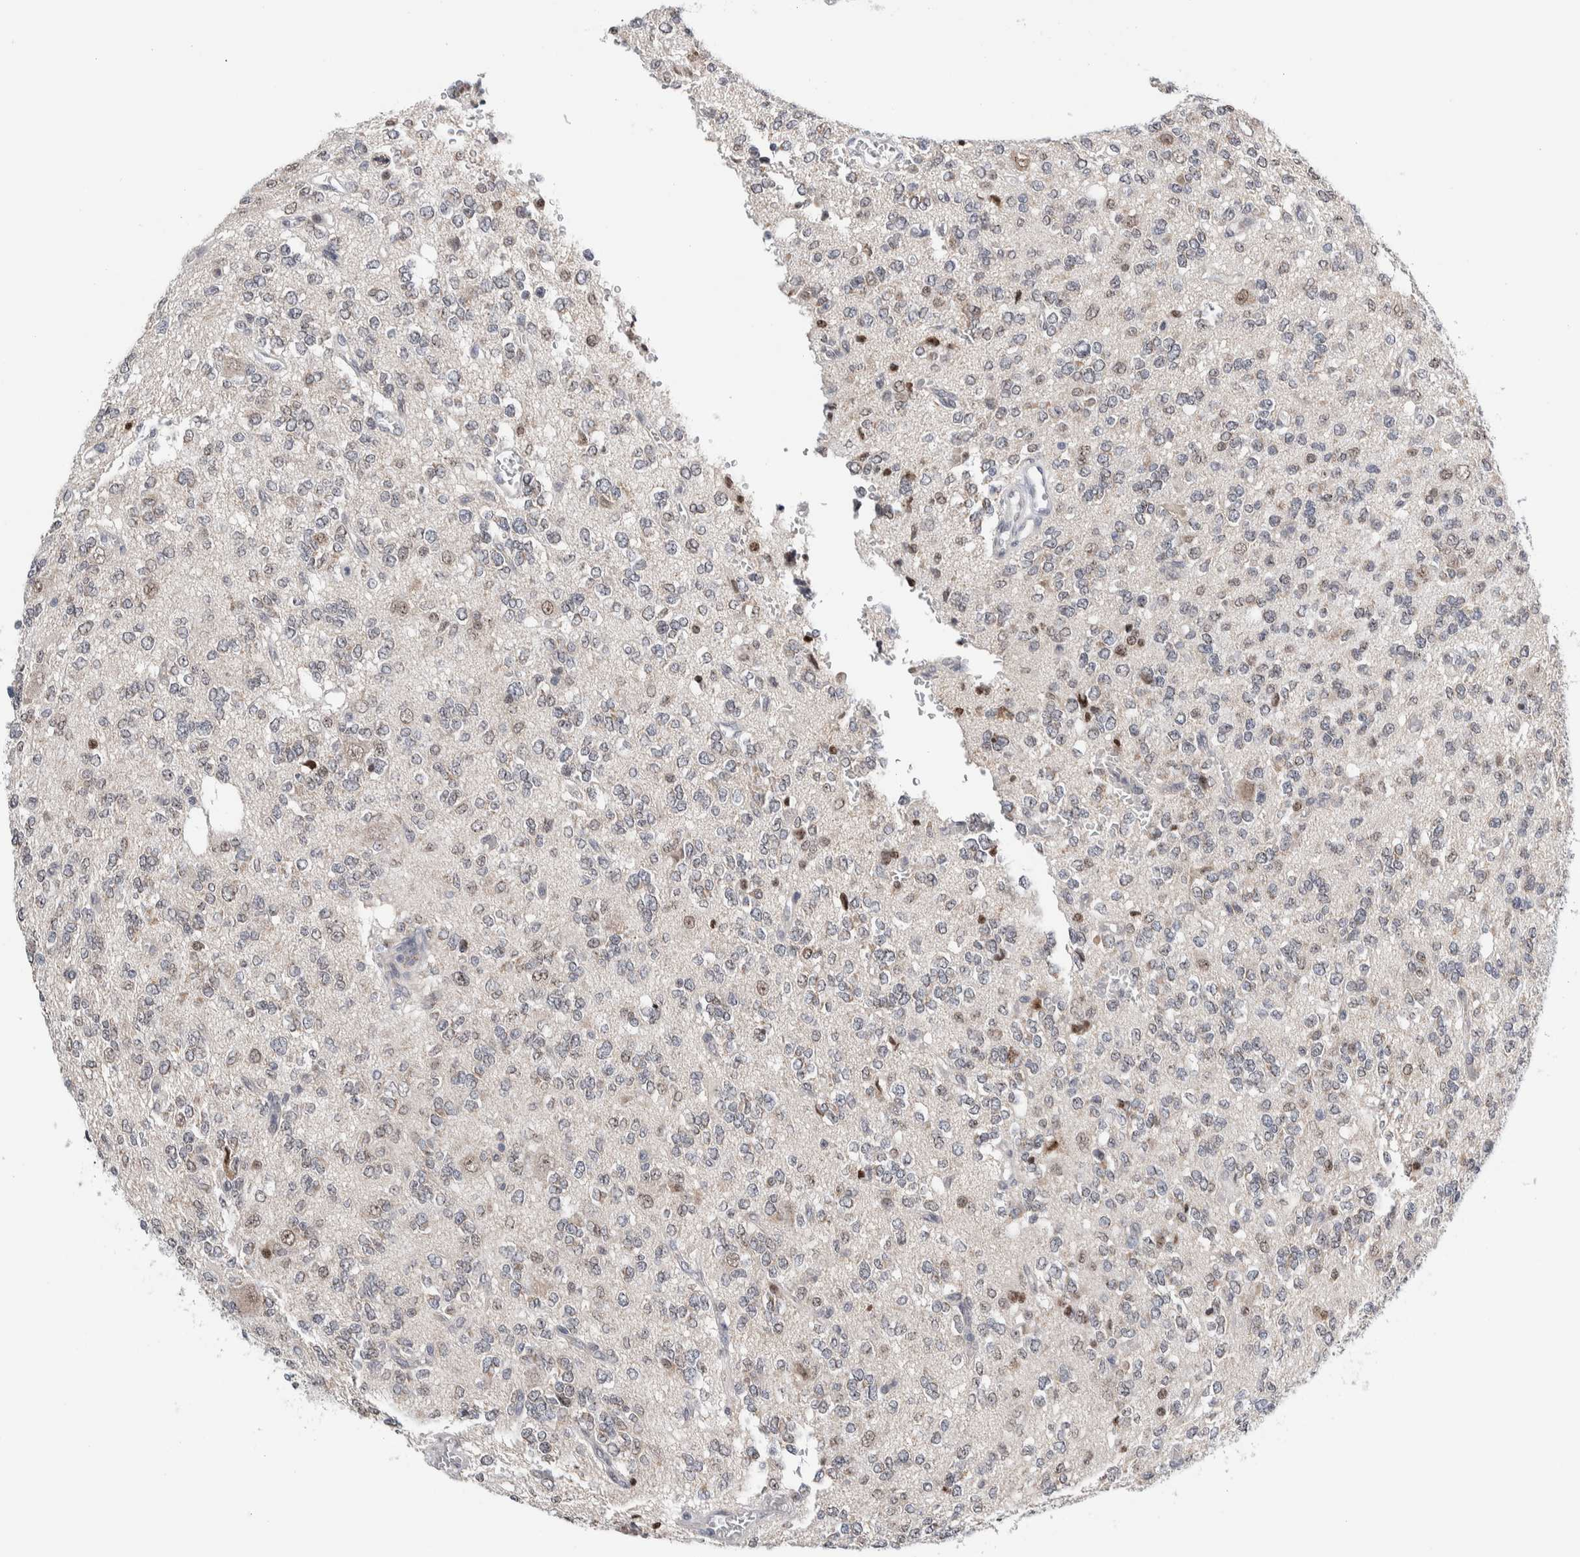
{"staining": {"intensity": "weak", "quantity": "<25%", "location": "nuclear"}, "tissue": "glioma", "cell_type": "Tumor cells", "image_type": "cancer", "snomed": [{"axis": "morphology", "description": "Glioma, malignant, Low grade"}, {"axis": "topography", "description": "Brain"}], "caption": "A high-resolution histopathology image shows IHC staining of low-grade glioma (malignant), which shows no significant expression in tumor cells.", "gene": "NEUROD1", "patient": {"sex": "male", "age": 38}}